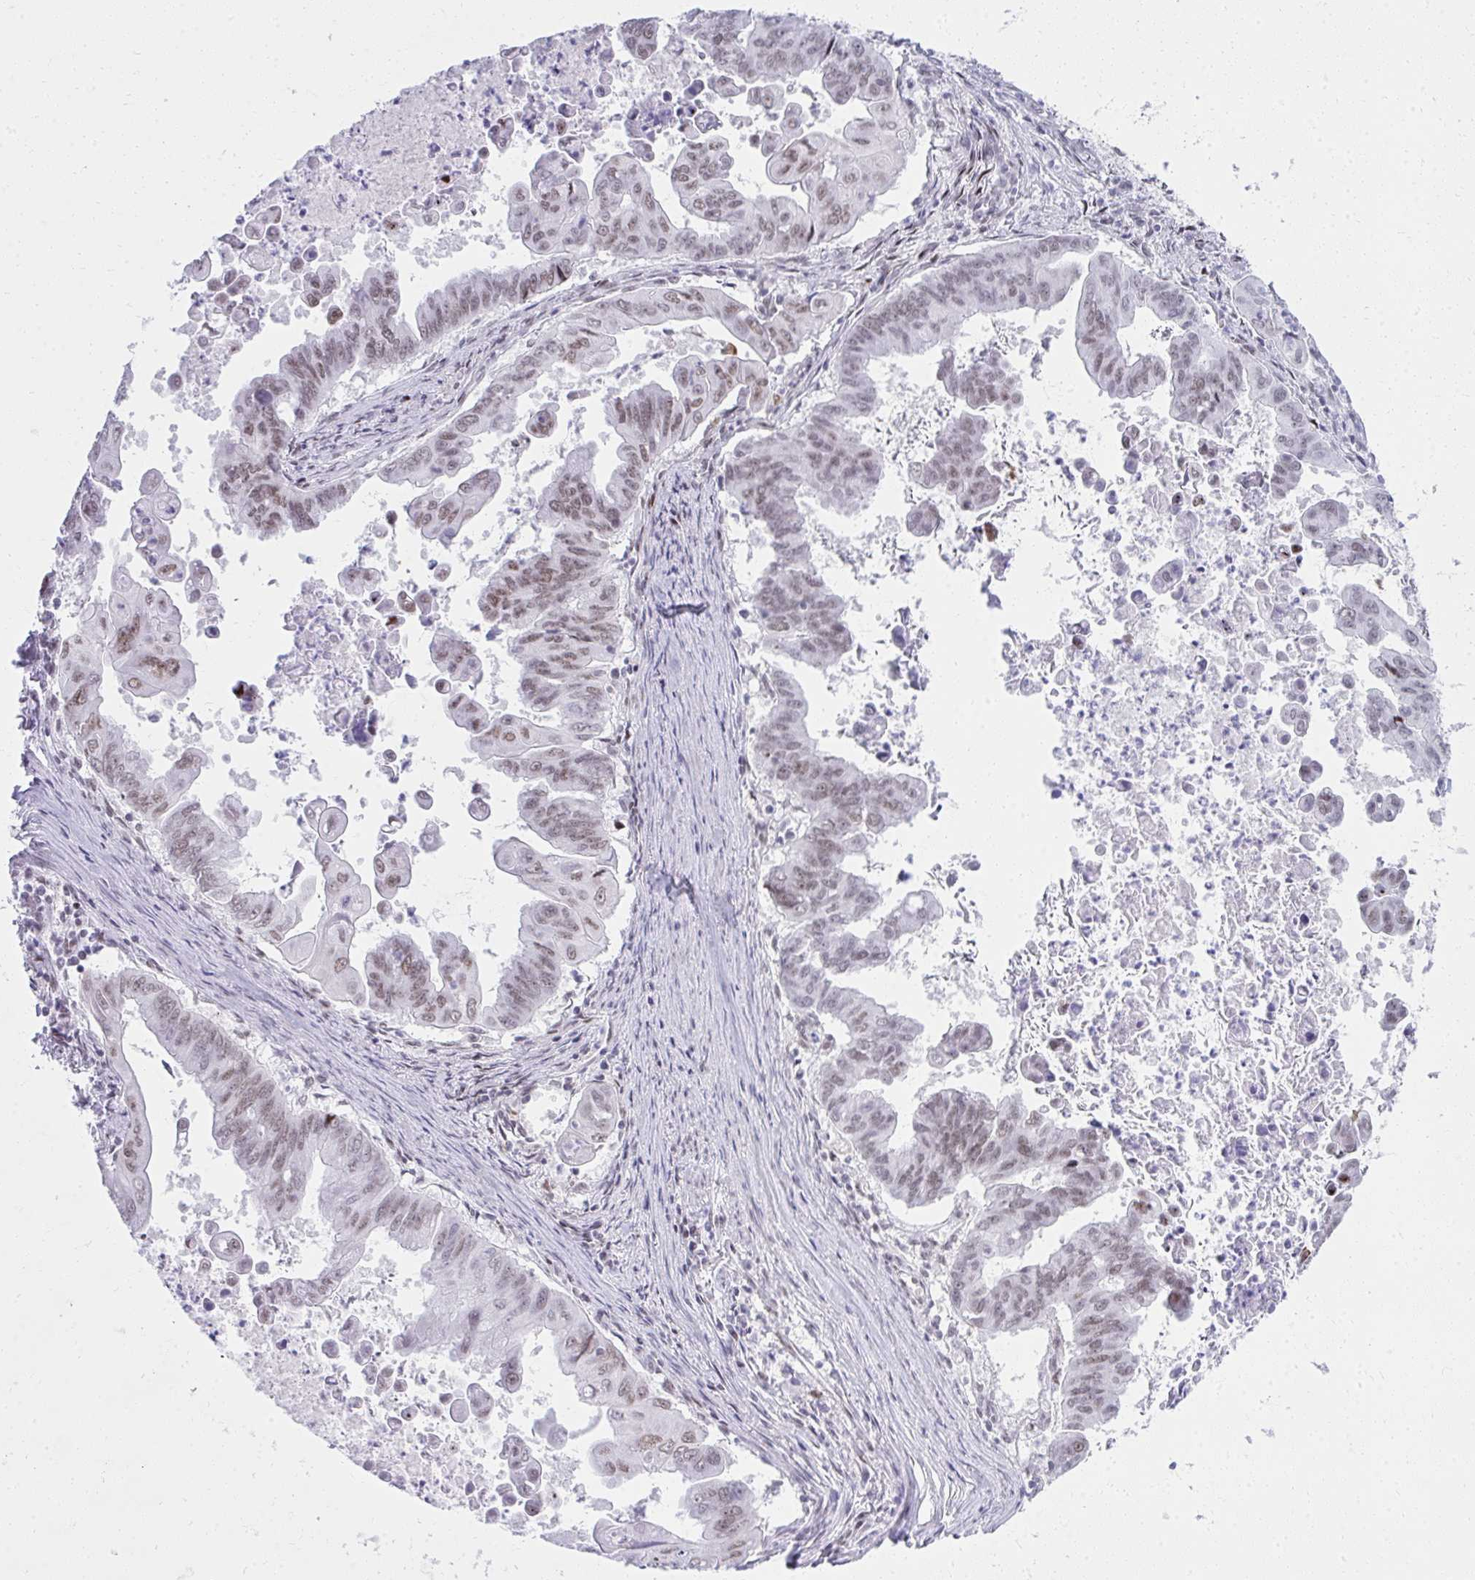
{"staining": {"intensity": "moderate", "quantity": "25%-75%", "location": "nuclear"}, "tissue": "stomach cancer", "cell_type": "Tumor cells", "image_type": "cancer", "snomed": [{"axis": "morphology", "description": "Adenocarcinoma, NOS"}, {"axis": "topography", "description": "Stomach, upper"}], "caption": "Protein expression analysis of stomach cancer reveals moderate nuclear expression in approximately 25%-75% of tumor cells. (brown staining indicates protein expression, while blue staining denotes nuclei).", "gene": "GLDN", "patient": {"sex": "male", "age": 80}}